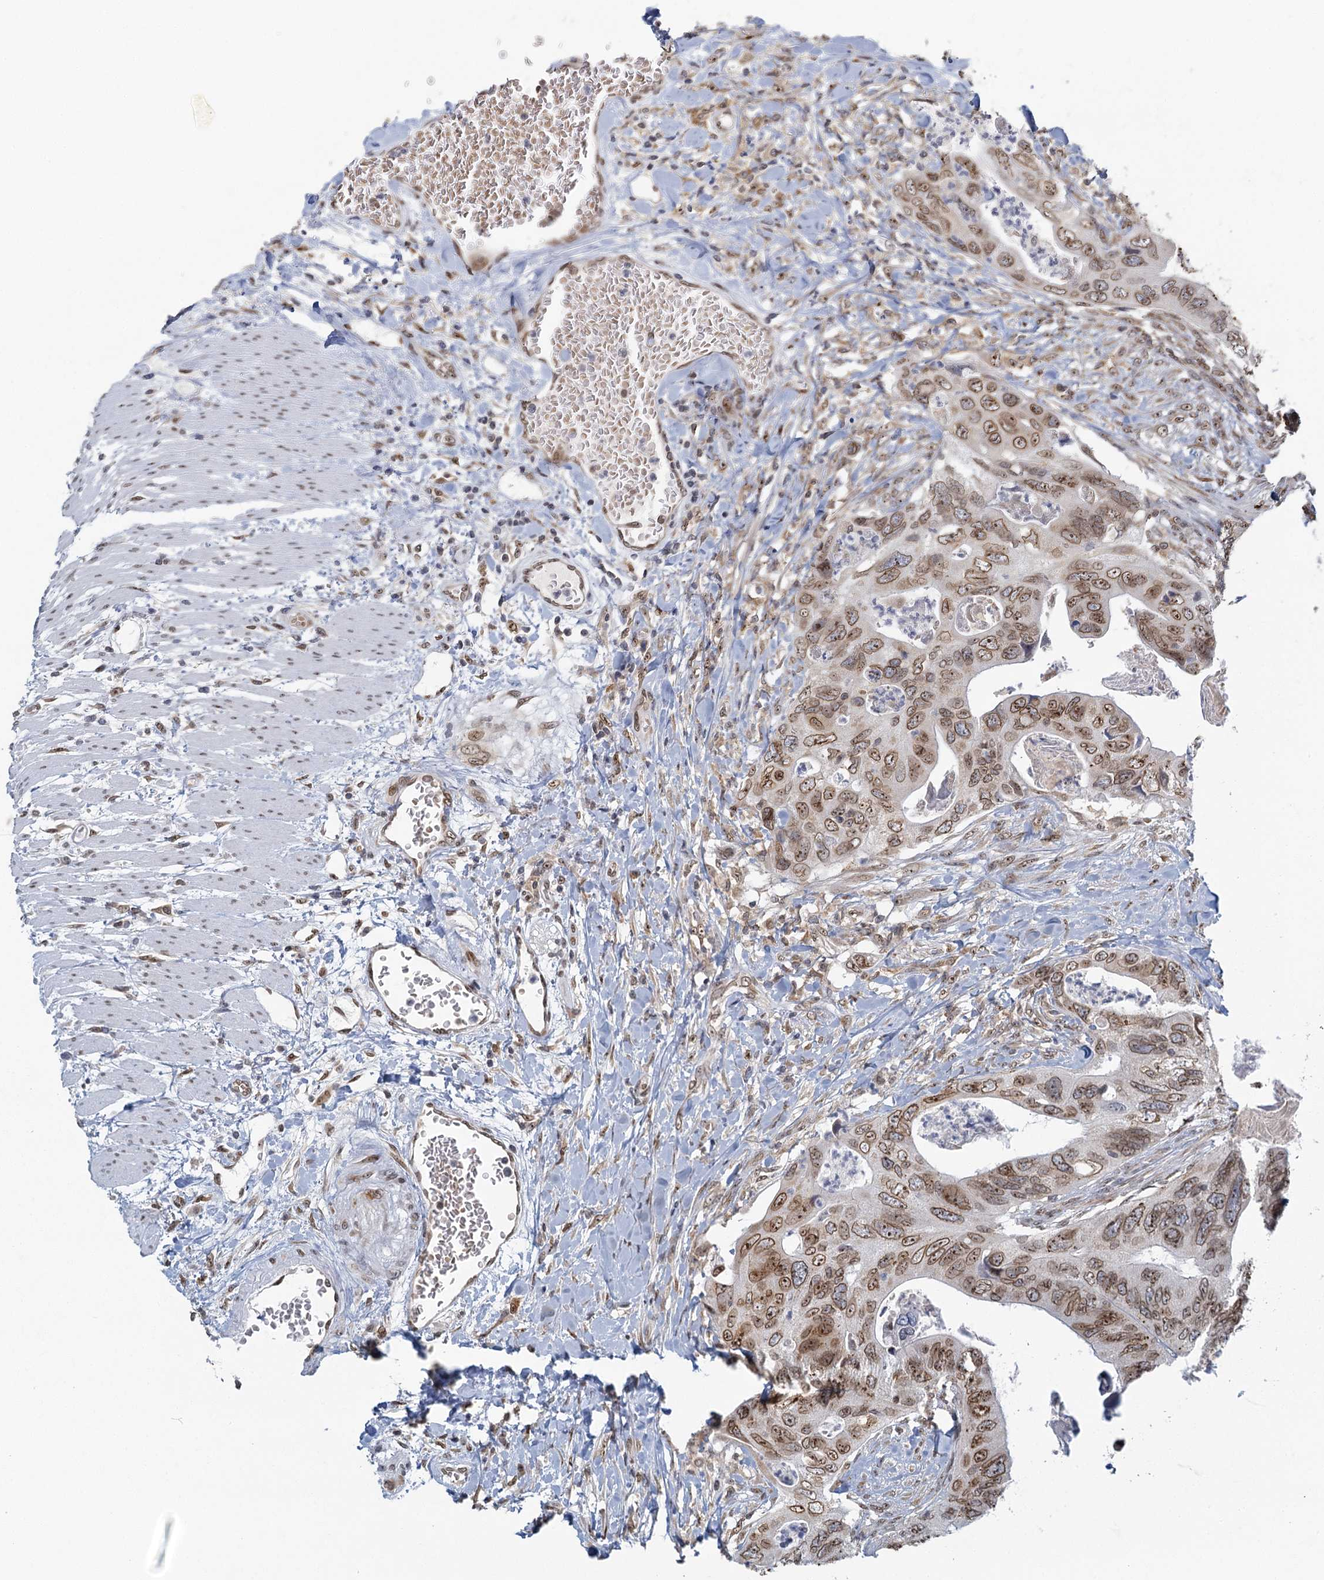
{"staining": {"intensity": "moderate", "quantity": ">75%", "location": "cytoplasmic/membranous,nuclear"}, "tissue": "colorectal cancer", "cell_type": "Tumor cells", "image_type": "cancer", "snomed": [{"axis": "morphology", "description": "Adenocarcinoma, NOS"}, {"axis": "topography", "description": "Rectum"}], "caption": "A brown stain shows moderate cytoplasmic/membranous and nuclear expression of a protein in colorectal cancer (adenocarcinoma) tumor cells. The staining is performed using DAB (3,3'-diaminobenzidine) brown chromogen to label protein expression. The nuclei are counter-stained blue using hematoxylin.", "gene": "TREX1", "patient": {"sex": "male", "age": 63}}